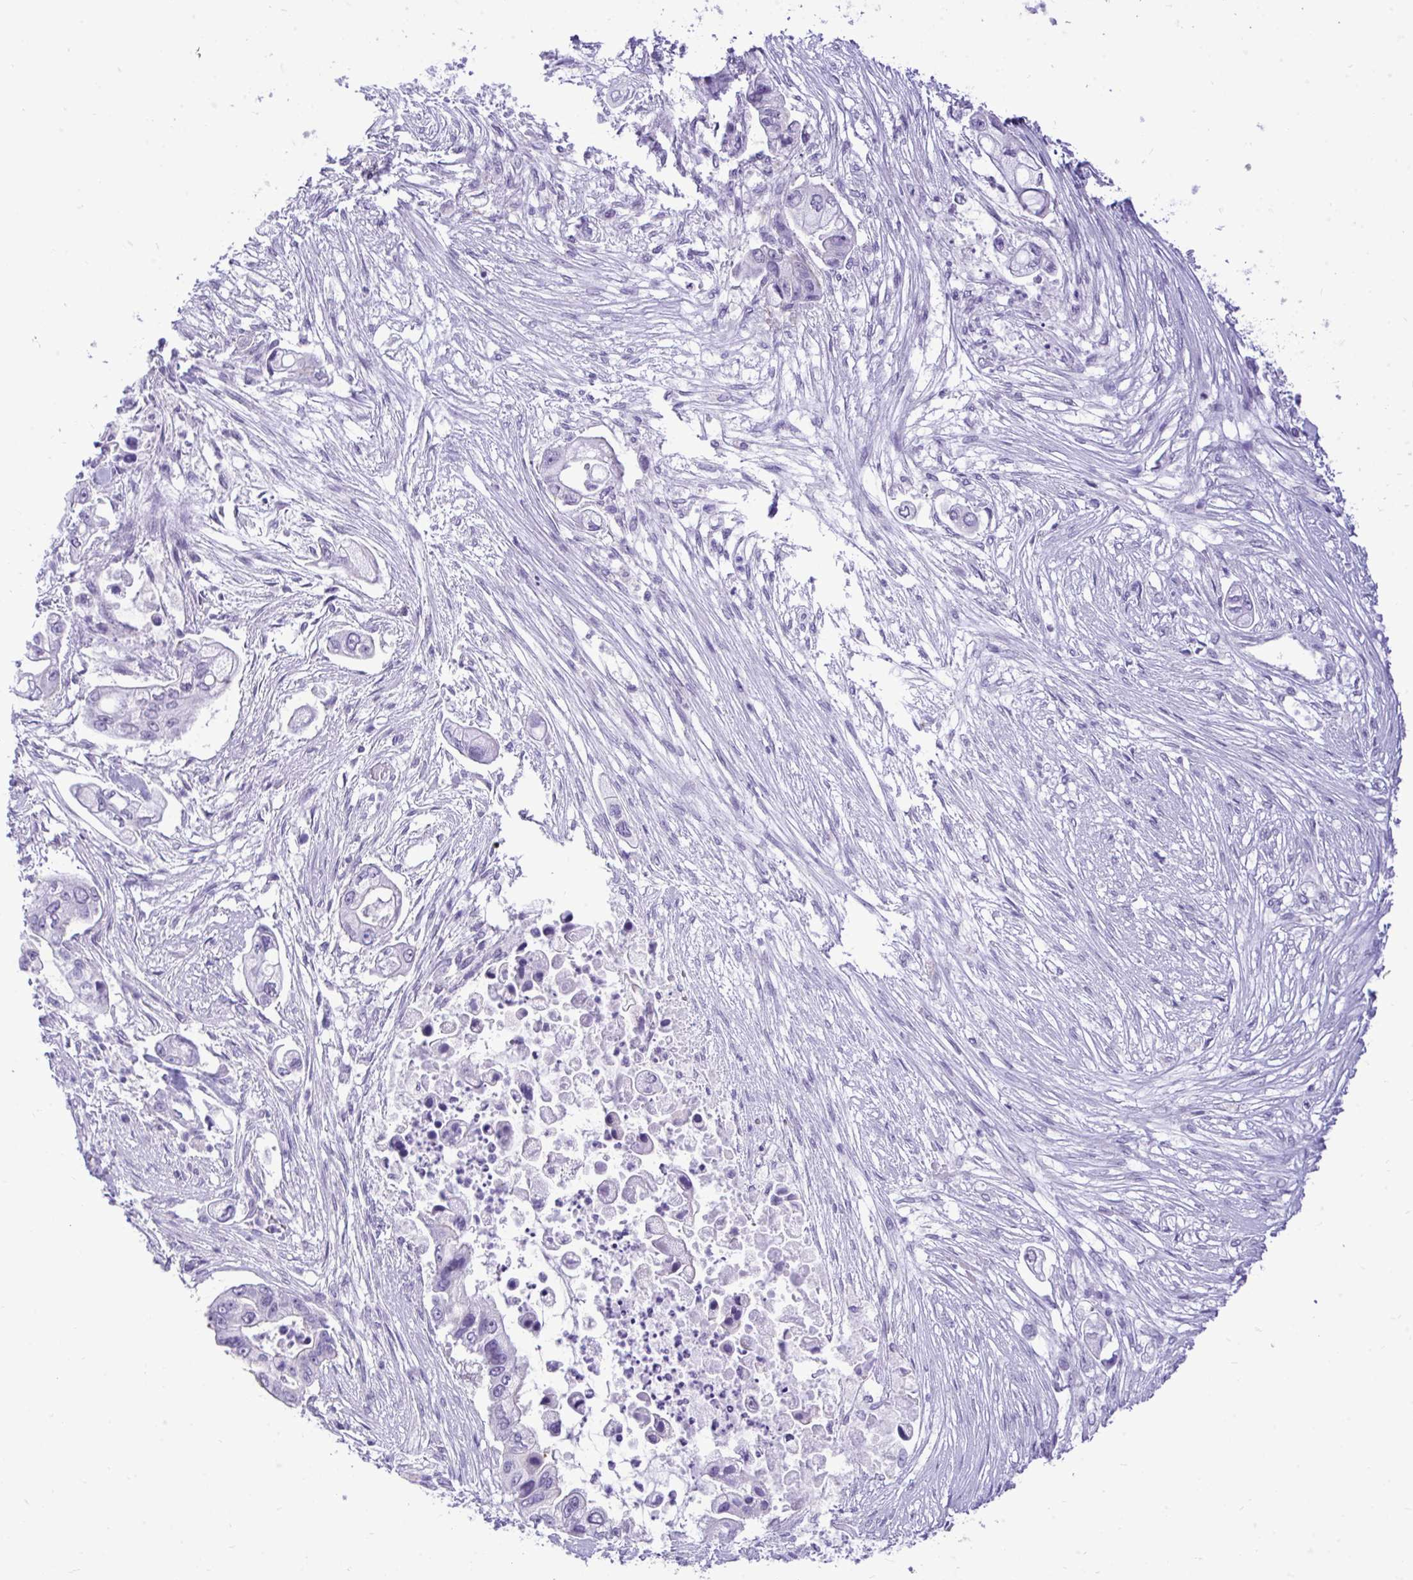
{"staining": {"intensity": "negative", "quantity": "none", "location": "none"}, "tissue": "pancreatic cancer", "cell_type": "Tumor cells", "image_type": "cancer", "snomed": [{"axis": "morphology", "description": "Adenocarcinoma, NOS"}, {"axis": "topography", "description": "Pancreas"}], "caption": "Tumor cells are negative for brown protein staining in pancreatic cancer.", "gene": "PRM2", "patient": {"sex": "female", "age": 69}}